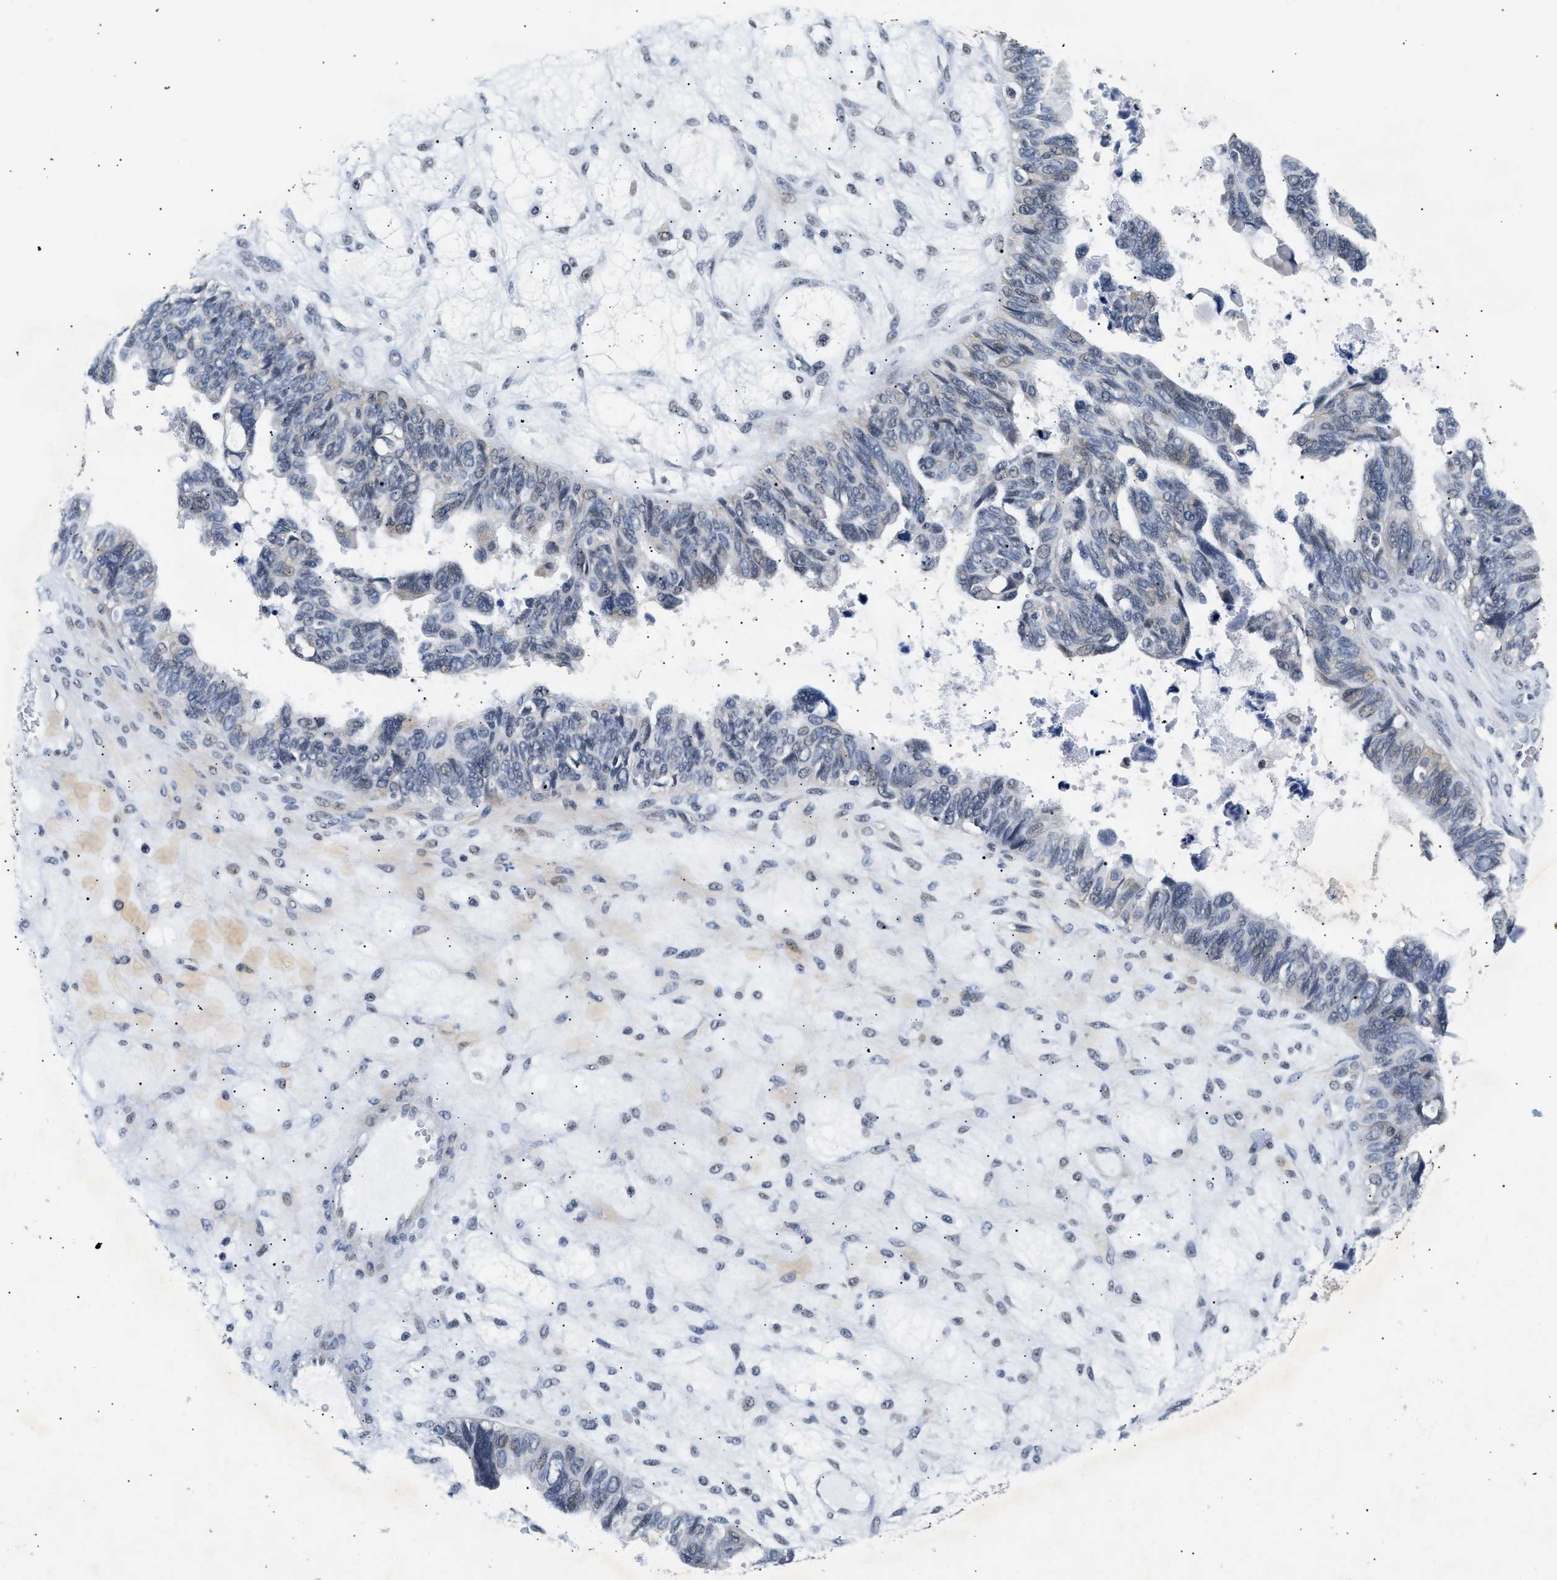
{"staining": {"intensity": "negative", "quantity": "none", "location": "none"}, "tissue": "ovarian cancer", "cell_type": "Tumor cells", "image_type": "cancer", "snomed": [{"axis": "morphology", "description": "Cystadenocarcinoma, serous, NOS"}, {"axis": "topography", "description": "Ovary"}], "caption": "Immunohistochemistry (IHC) micrograph of neoplastic tissue: ovarian serous cystadenocarcinoma stained with DAB (3,3'-diaminobenzidine) shows no significant protein positivity in tumor cells. (Stains: DAB IHC with hematoxylin counter stain, Microscopy: brightfield microscopy at high magnification).", "gene": "THOC1", "patient": {"sex": "female", "age": 79}}